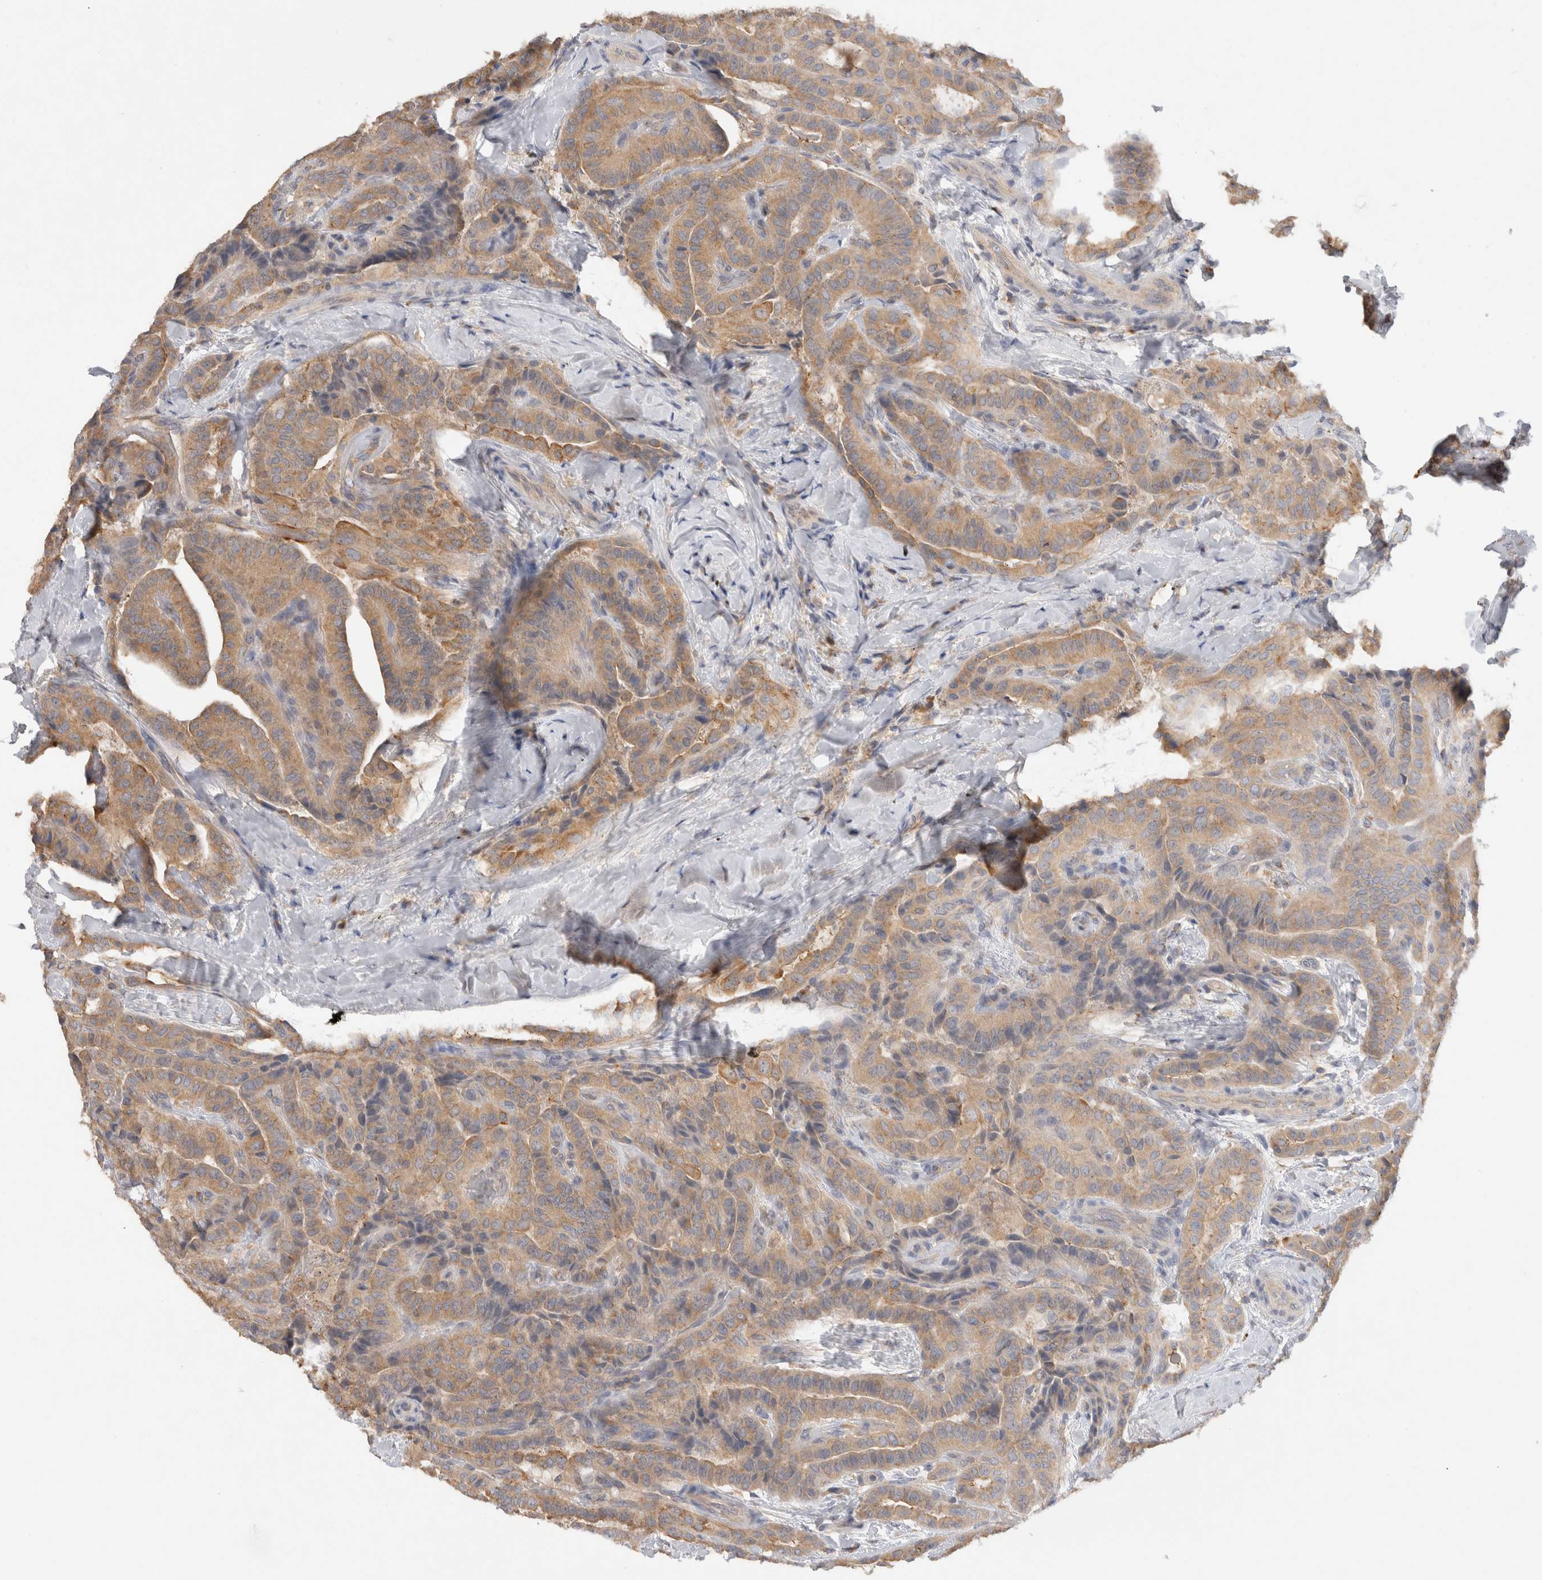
{"staining": {"intensity": "moderate", "quantity": ">75%", "location": "cytoplasmic/membranous"}, "tissue": "thyroid cancer", "cell_type": "Tumor cells", "image_type": "cancer", "snomed": [{"axis": "morphology", "description": "Papillary adenocarcinoma, NOS"}, {"axis": "topography", "description": "Thyroid gland"}], "caption": "Thyroid cancer (papillary adenocarcinoma) stained for a protein demonstrates moderate cytoplasmic/membranous positivity in tumor cells. (Brightfield microscopy of DAB IHC at high magnification).", "gene": "GAS1", "patient": {"sex": "male", "age": 77}}